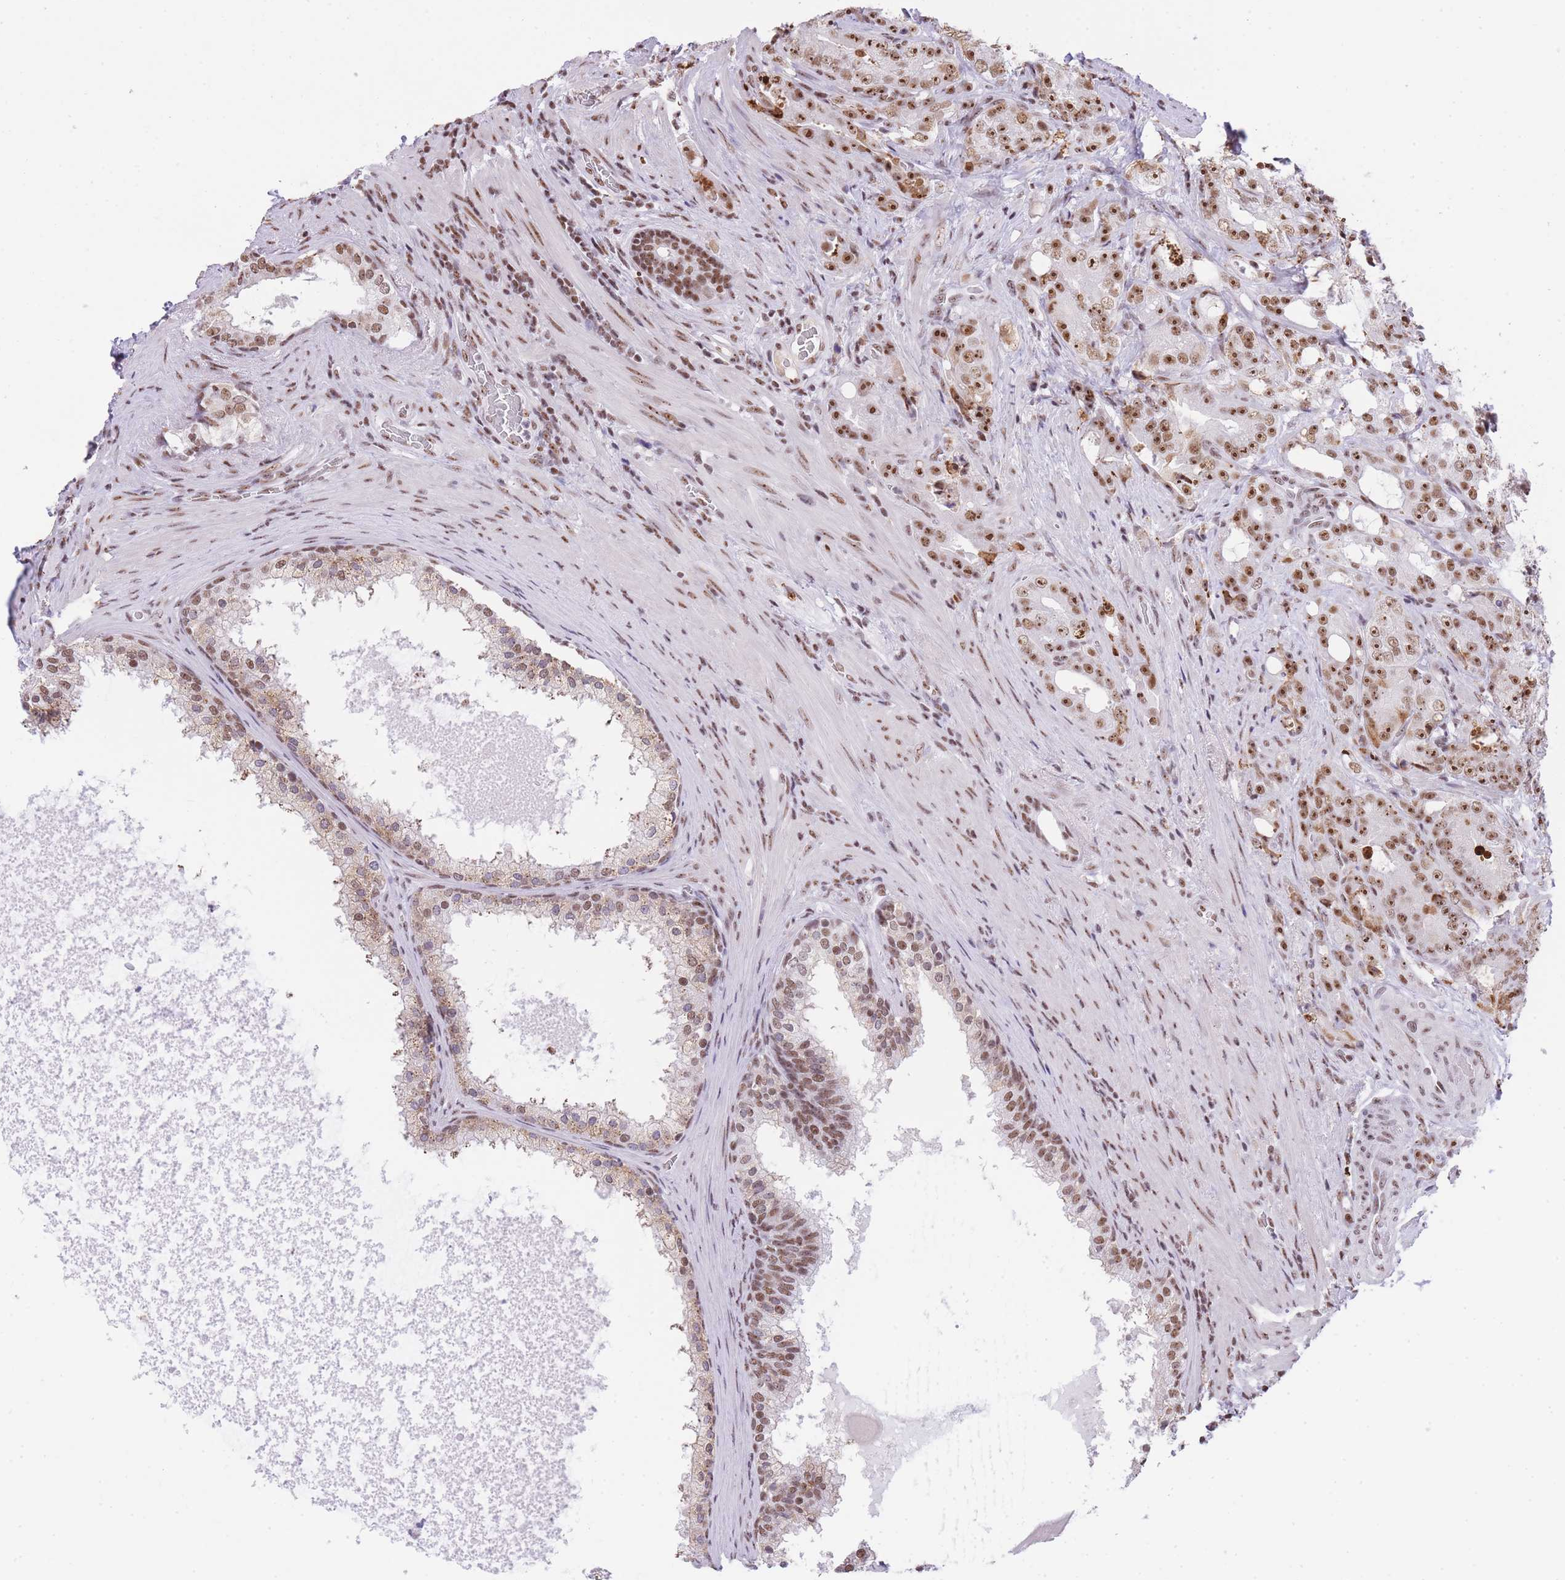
{"staining": {"intensity": "moderate", "quantity": ">75%", "location": "nuclear"}, "tissue": "prostate cancer", "cell_type": "Tumor cells", "image_type": "cancer", "snomed": [{"axis": "morphology", "description": "Adenocarcinoma, High grade"}, {"axis": "topography", "description": "Prostate"}], "caption": "A high-resolution image shows immunohistochemistry (IHC) staining of adenocarcinoma (high-grade) (prostate), which exhibits moderate nuclear staining in about >75% of tumor cells.", "gene": "EVC2", "patient": {"sex": "male", "age": 69}}